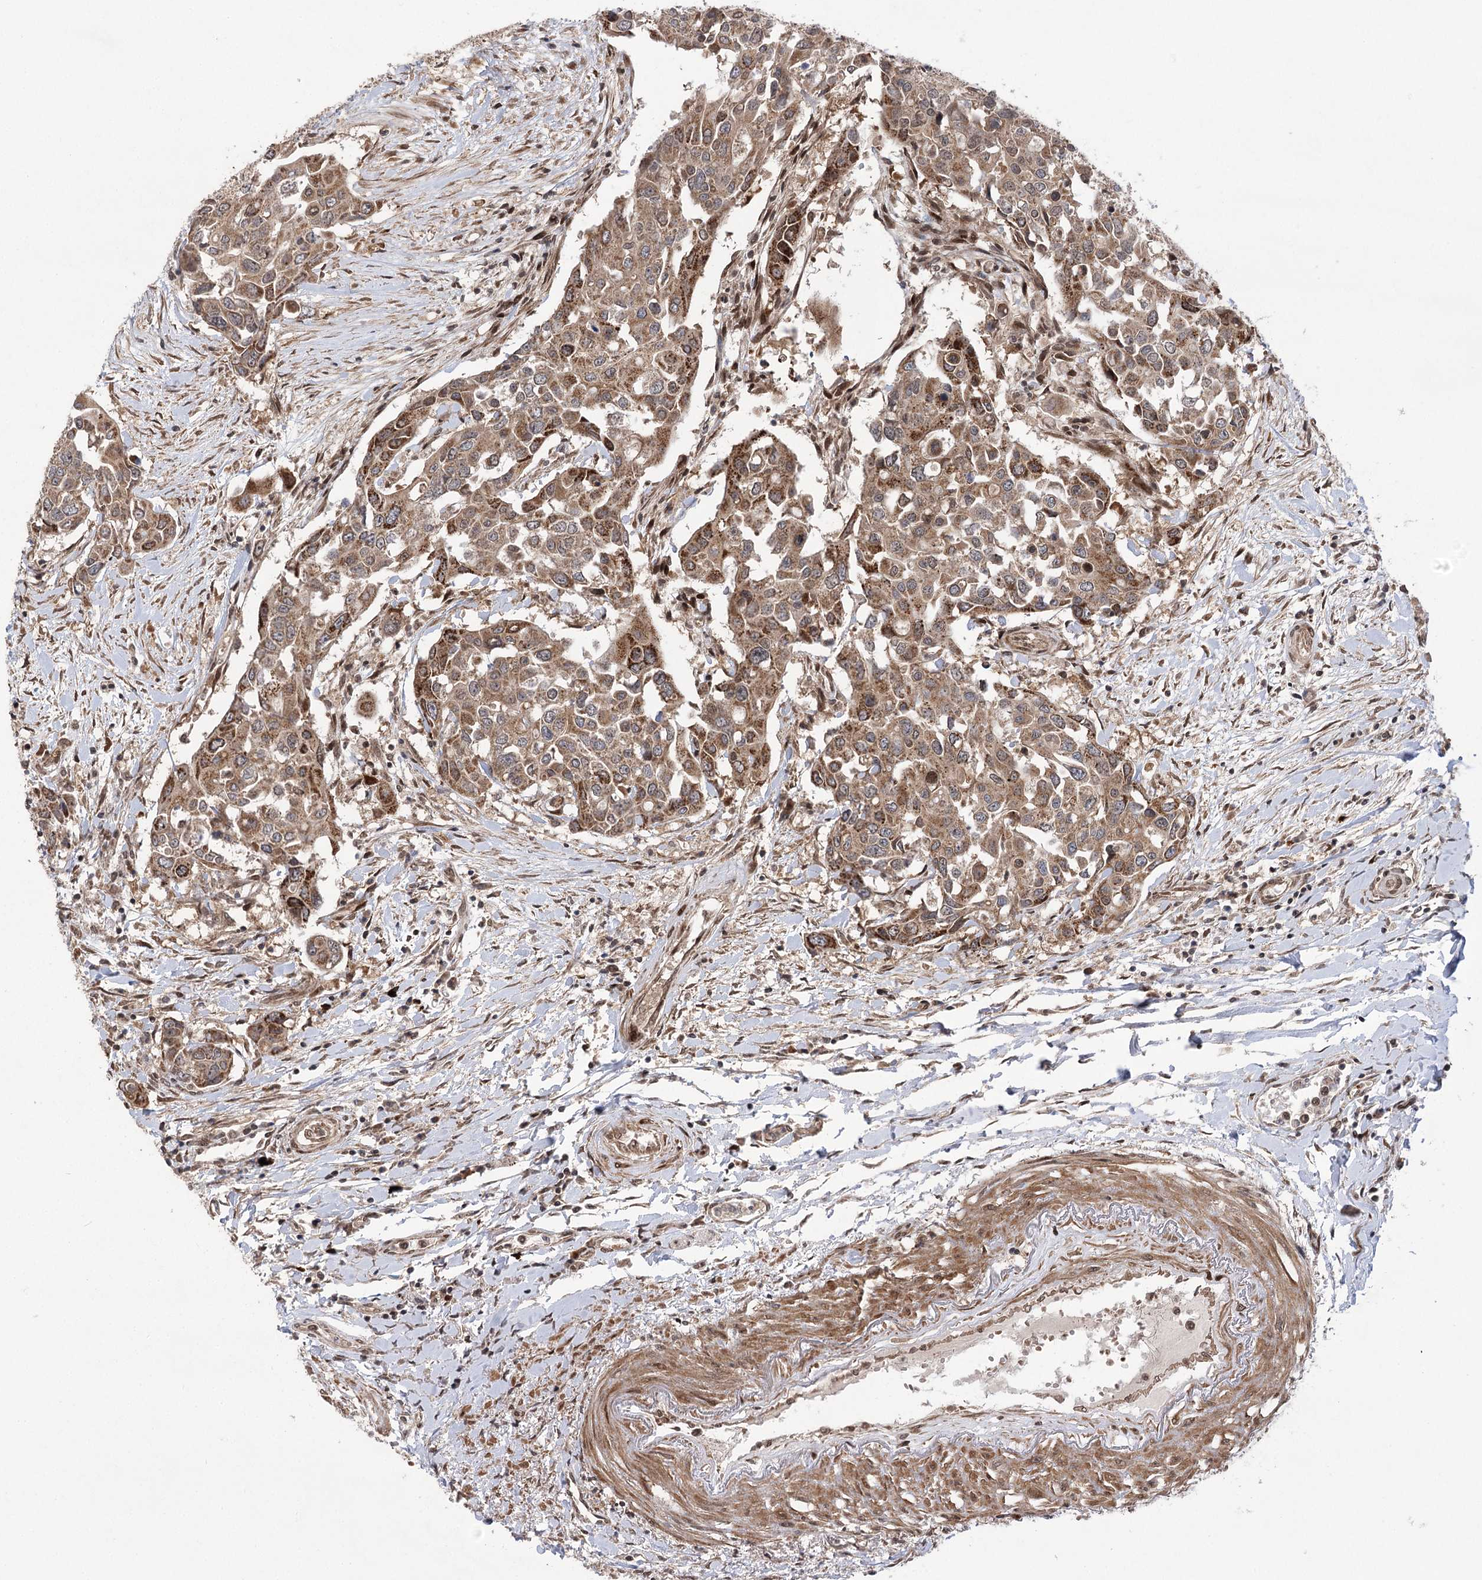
{"staining": {"intensity": "moderate", "quantity": ">75%", "location": "cytoplasmic/membranous"}, "tissue": "colorectal cancer", "cell_type": "Tumor cells", "image_type": "cancer", "snomed": [{"axis": "morphology", "description": "Adenocarcinoma, NOS"}, {"axis": "topography", "description": "Colon"}], "caption": "Colorectal adenocarcinoma stained with a protein marker shows moderate staining in tumor cells.", "gene": "TENM2", "patient": {"sex": "male", "age": 77}}